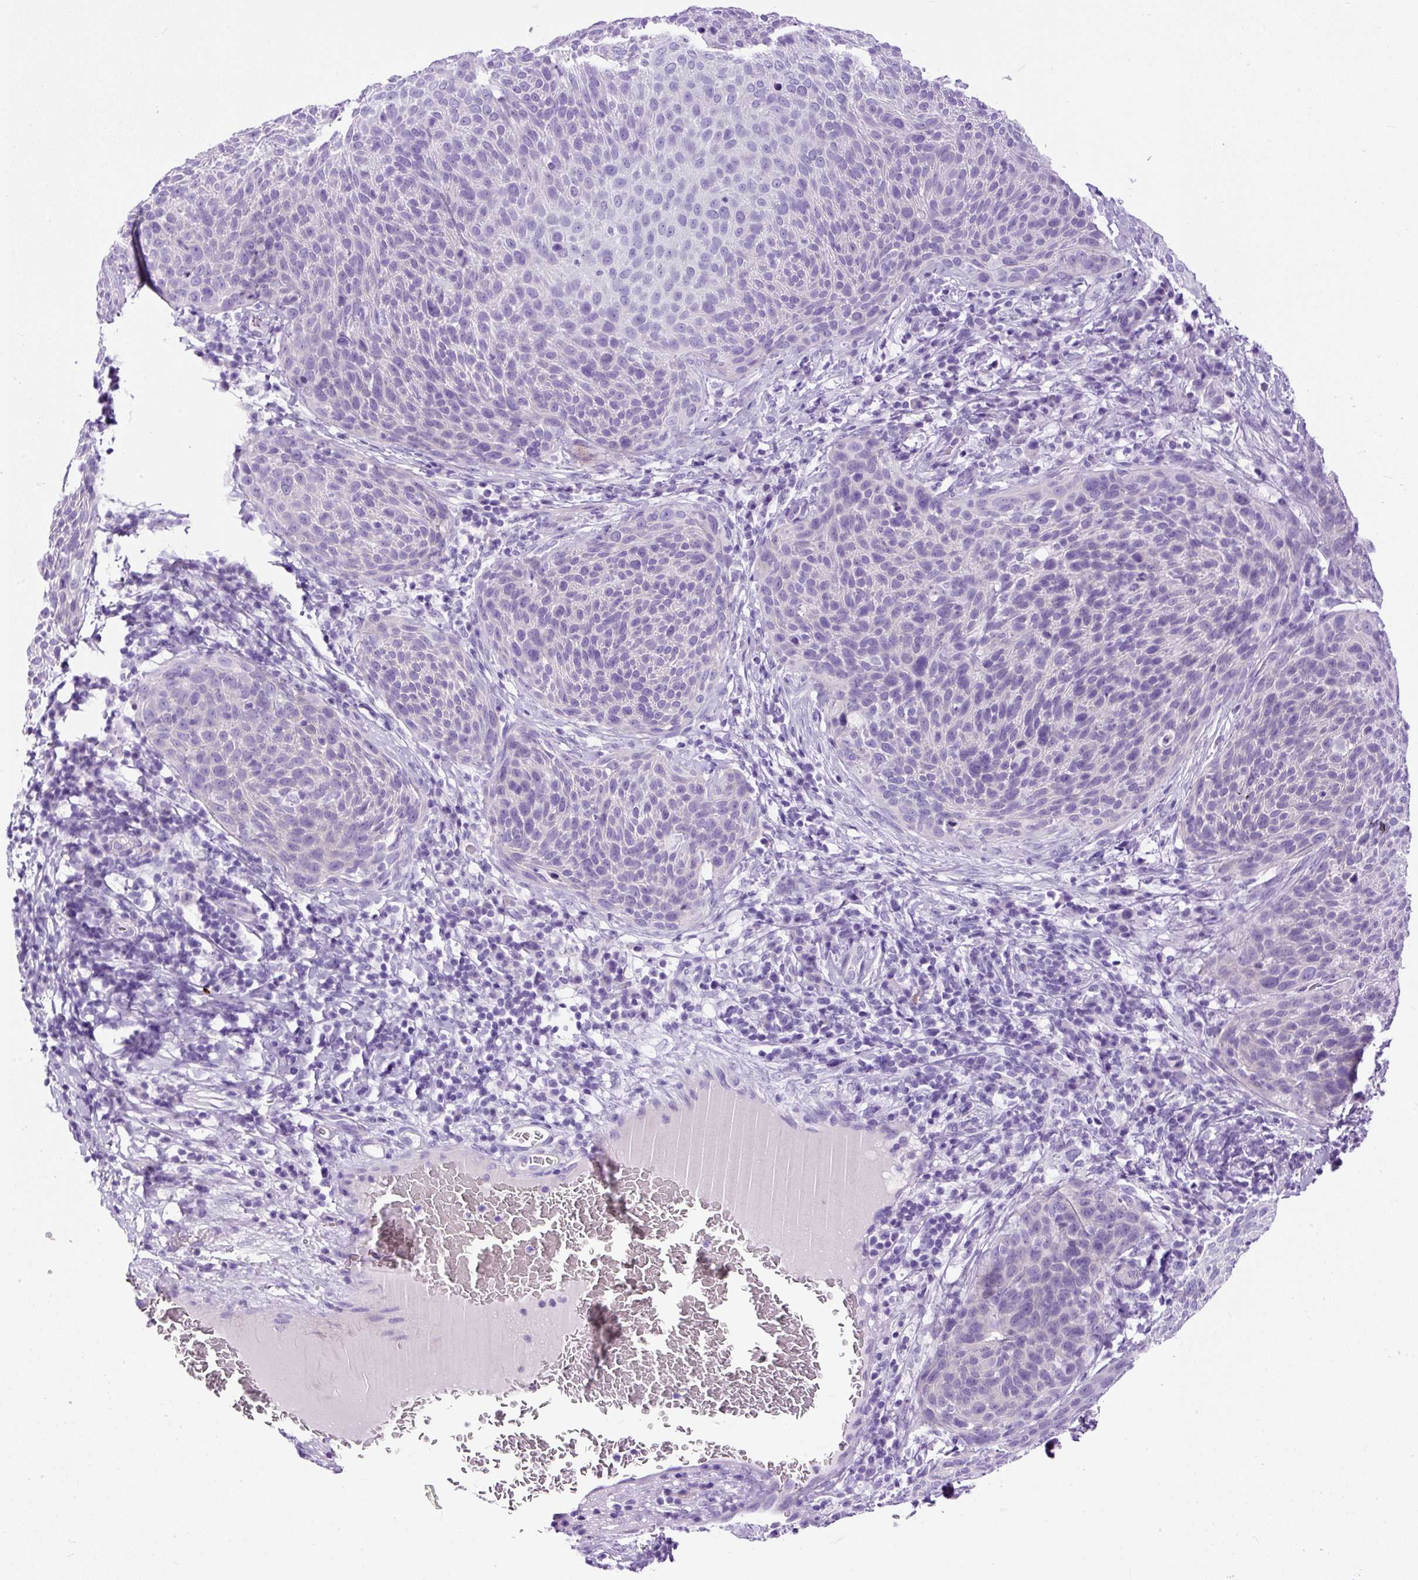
{"staining": {"intensity": "negative", "quantity": "none", "location": "none"}, "tissue": "cervical cancer", "cell_type": "Tumor cells", "image_type": "cancer", "snomed": [{"axis": "morphology", "description": "Squamous cell carcinoma, NOS"}, {"axis": "topography", "description": "Cervix"}], "caption": "Image shows no protein expression in tumor cells of squamous cell carcinoma (cervical) tissue.", "gene": "STOX2", "patient": {"sex": "female", "age": 31}}